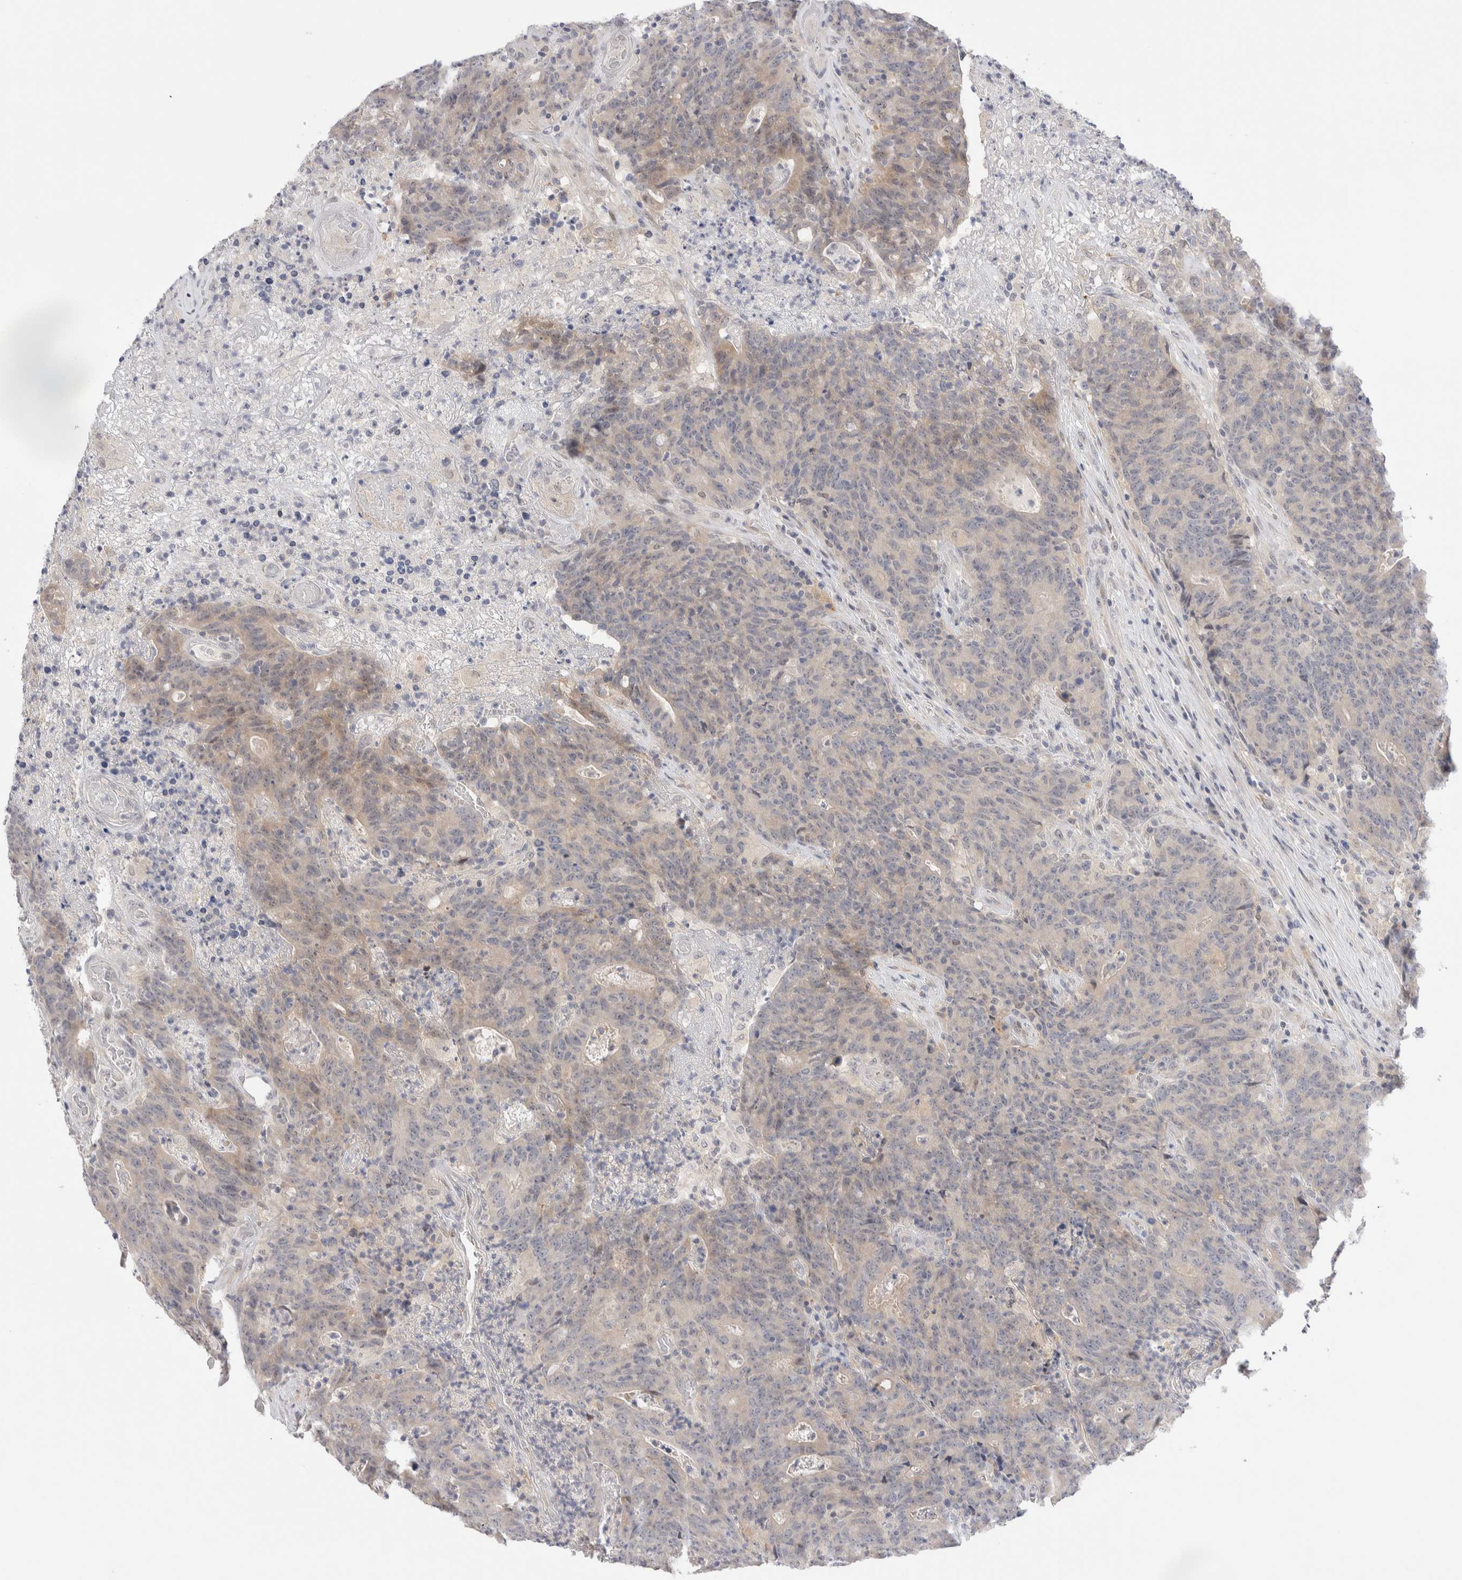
{"staining": {"intensity": "weak", "quantity": "25%-75%", "location": "cytoplasmic/membranous,nuclear"}, "tissue": "colorectal cancer", "cell_type": "Tumor cells", "image_type": "cancer", "snomed": [{"axis": "morphology", "description": "Normal tissue, NOS"}, {"axis": "morphology", "description": "Adenocarcinoma, NOS"}, {"axis": "topography", "description": "Colon"}], "caption": "Protein staining of colorectal cancer tissue displays weak cytoplasmic/membranous and nuclear expression in about 25%-75% of tumor cells.", "gene": "DNAJB6", "patient": {"sex": "female", "age": 75}}